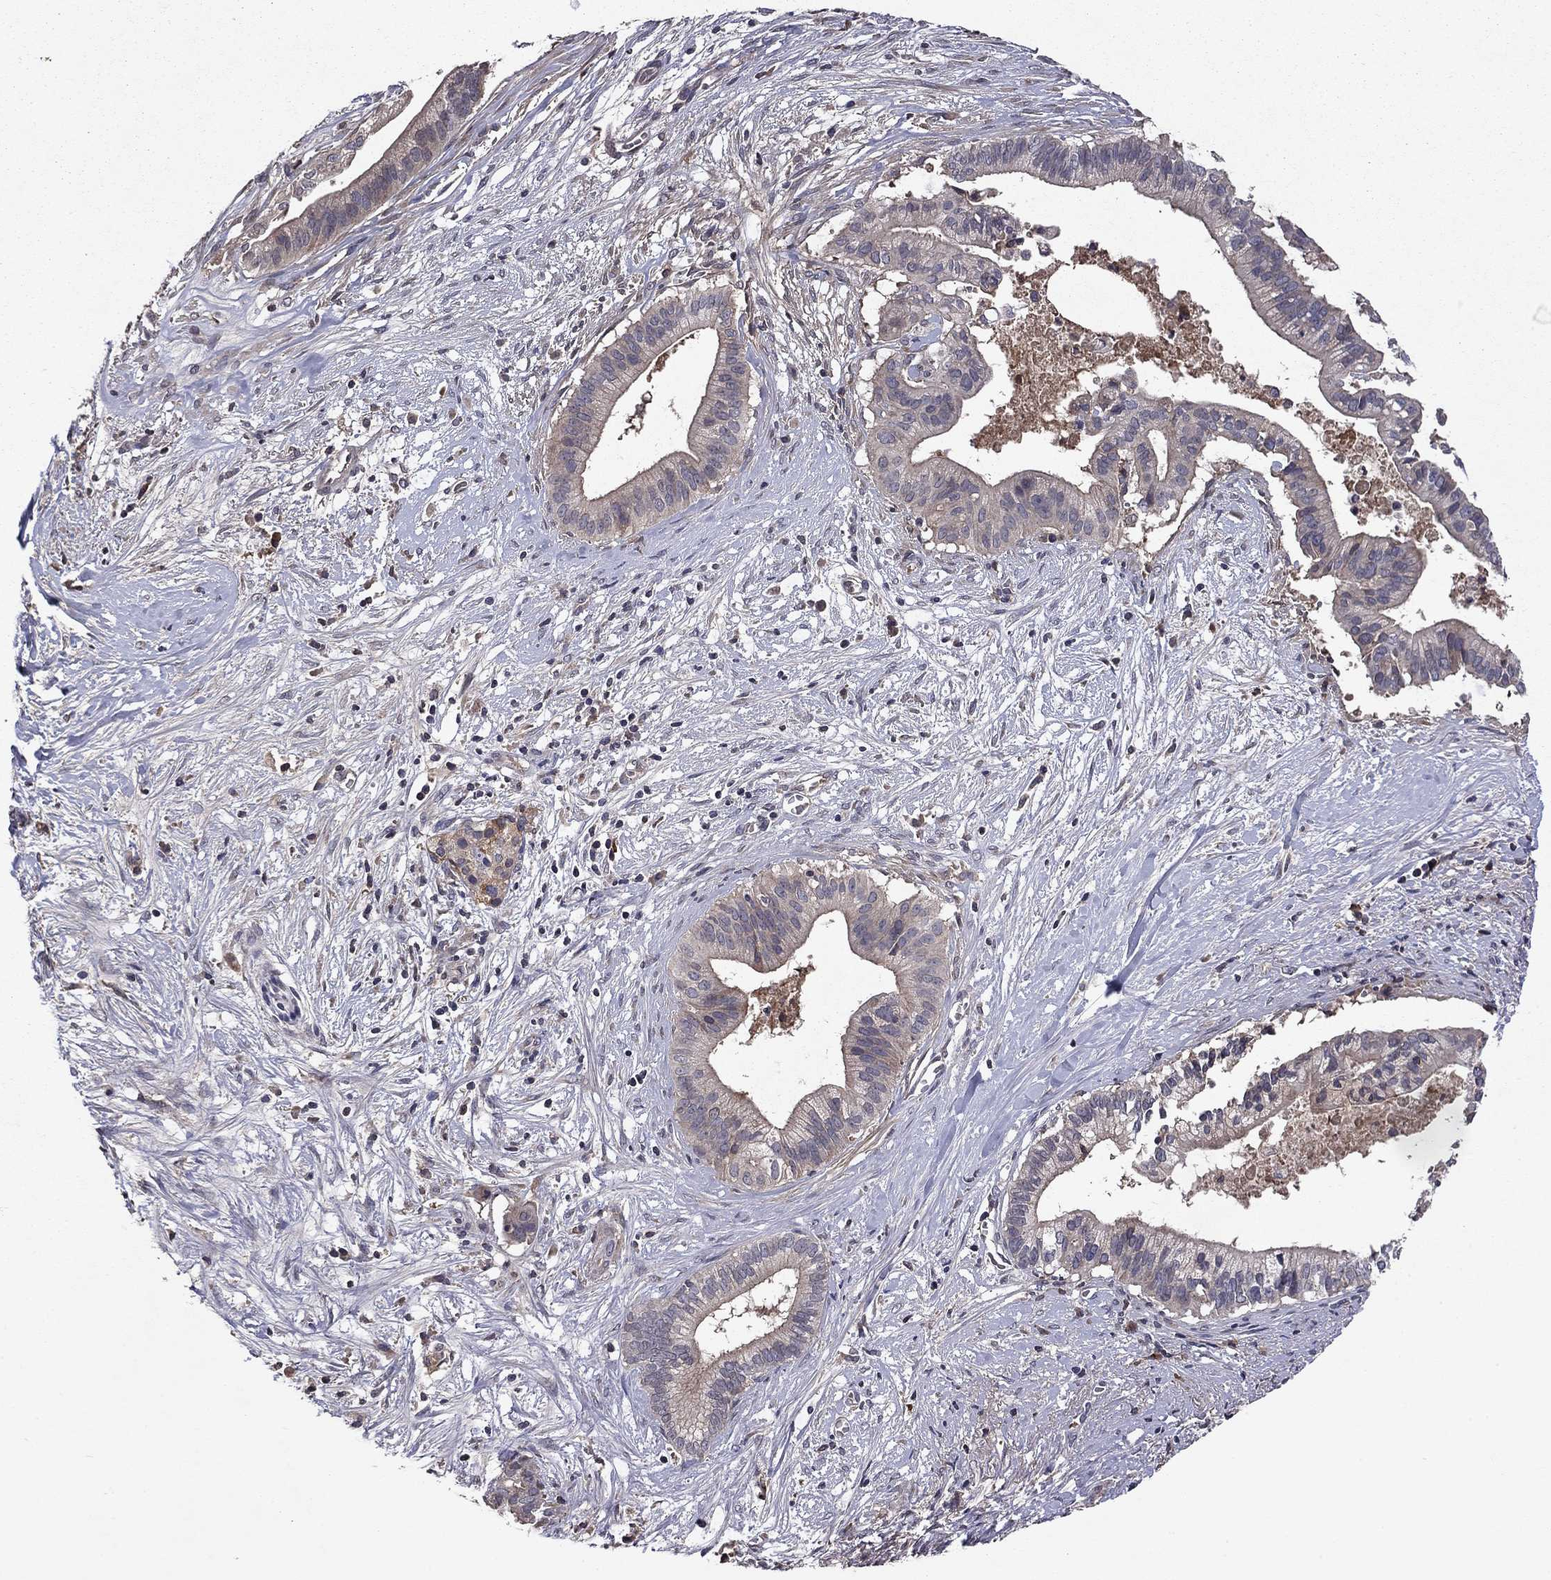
{"staining": {"intensity": "weak", "quantity": "<25%", "location": "cytoplasmic/membranous"}, "tissue": "pancreatic cancer", "cell_type": "Tumor cells", "image_type": "cancer", "snomed": [{"axis": "morphology", "description": "Adenocarcinoma, NOS"}, {"axis": "topography", "description": "Pancreas"}], "caption": "Pancreatic cancer stained for a protein using IHC reveals no expression tumor cells.", "gene": "PROS1", "patient": {"sex": "male", "age": 61}}